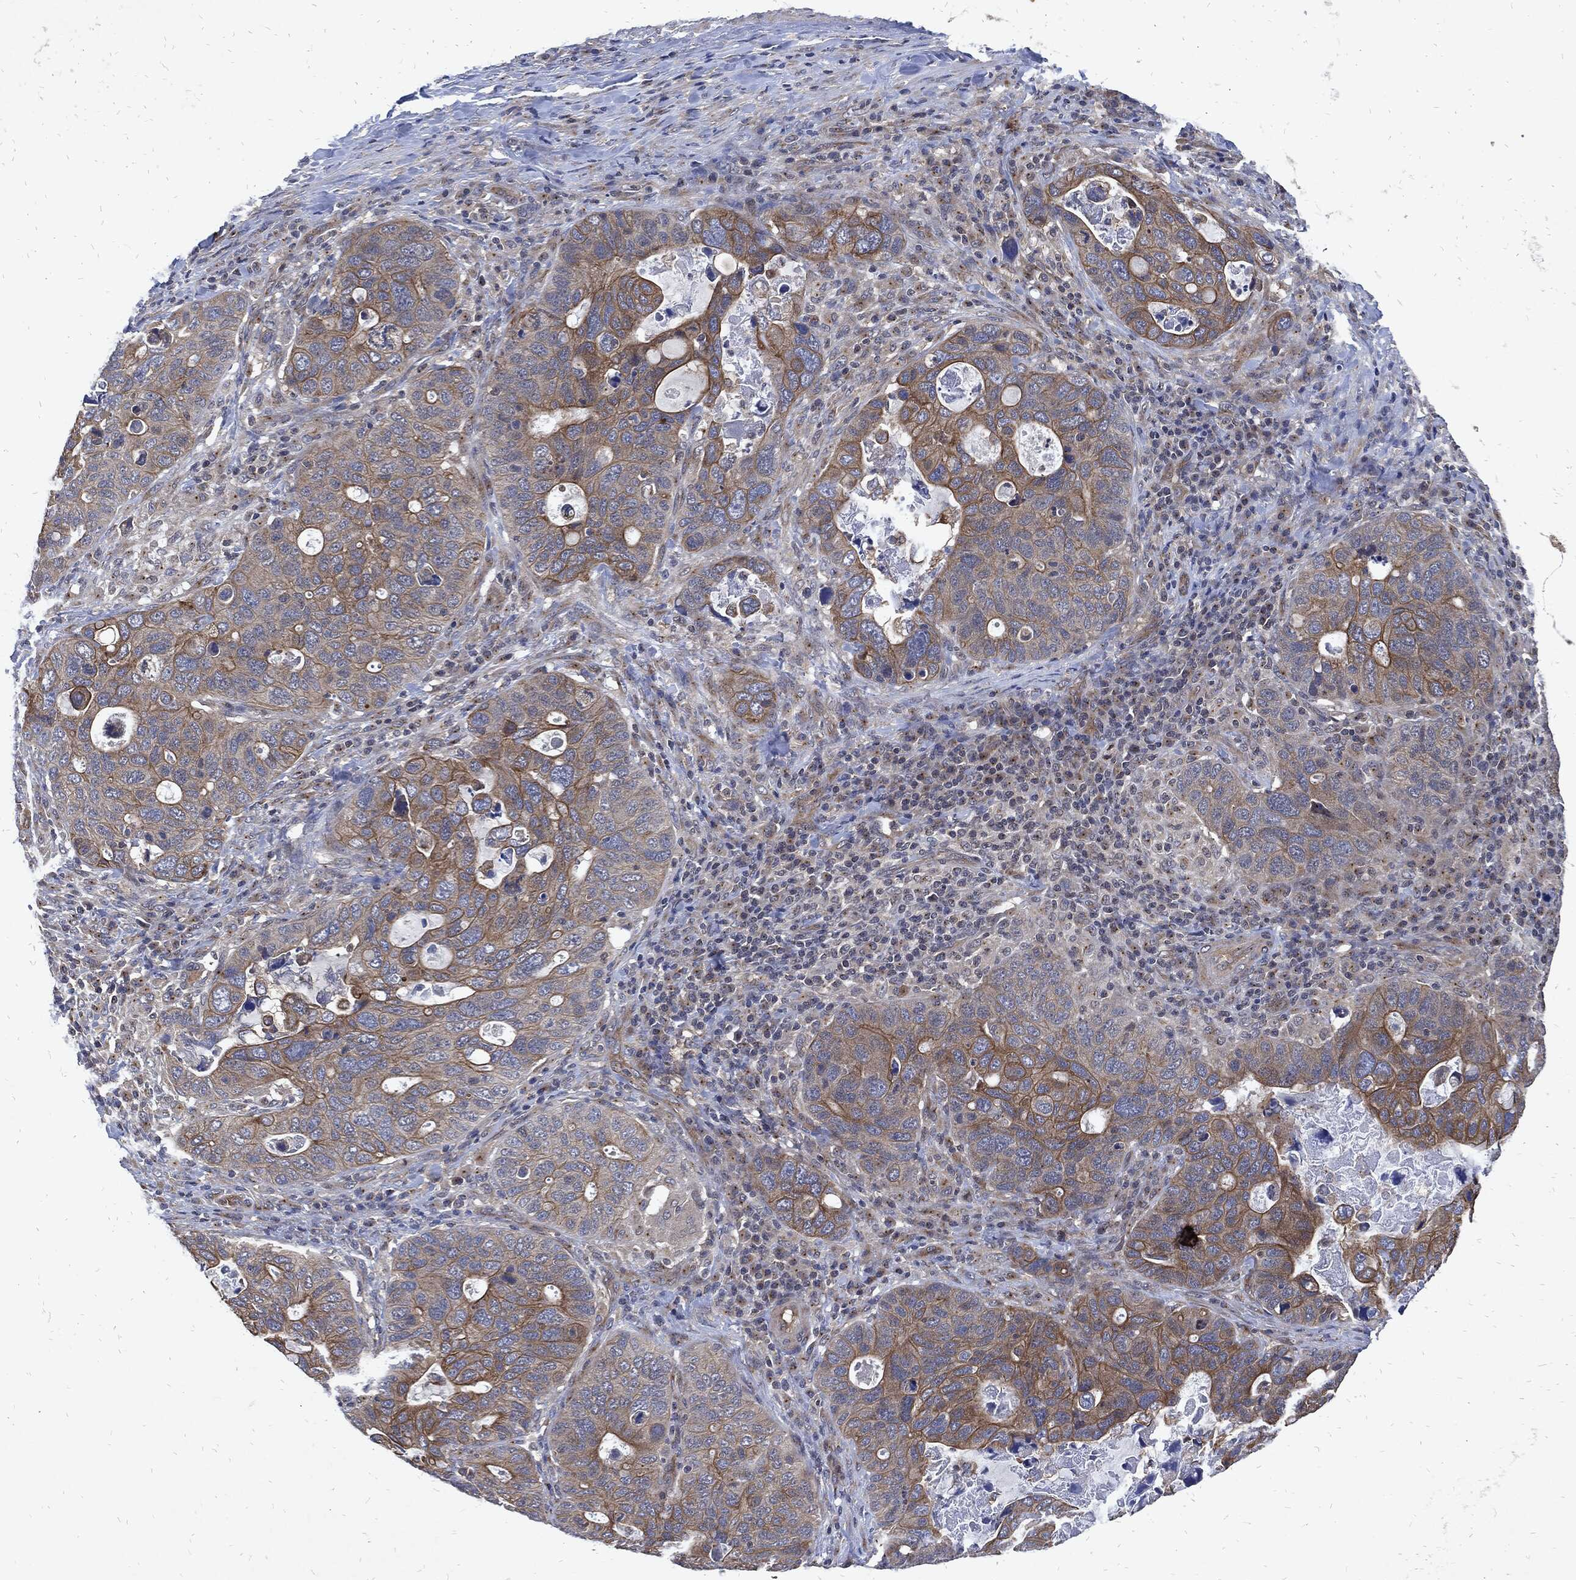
{"staining": {"intensity": "strong", "quantity": "<25%", "location": "cytoplasmic/membranous"}, "tissue": "stomach cancer", "cell_type": "Tumor cells", "image_type": "cancer", "snomed": [{"axis": "morphology", "description": "Adenocarcinoma, NOS"}, {"axis": "topography", "description": "Stomach"}], "caption": "Adenocarcinoma (stomach) stained with a brown dye shows strong cytoplasmic/membranous positive staining in about <25% of tumor cells.", "gene": "DCTN1", "patient": {"sex": "male", "age": 54}}